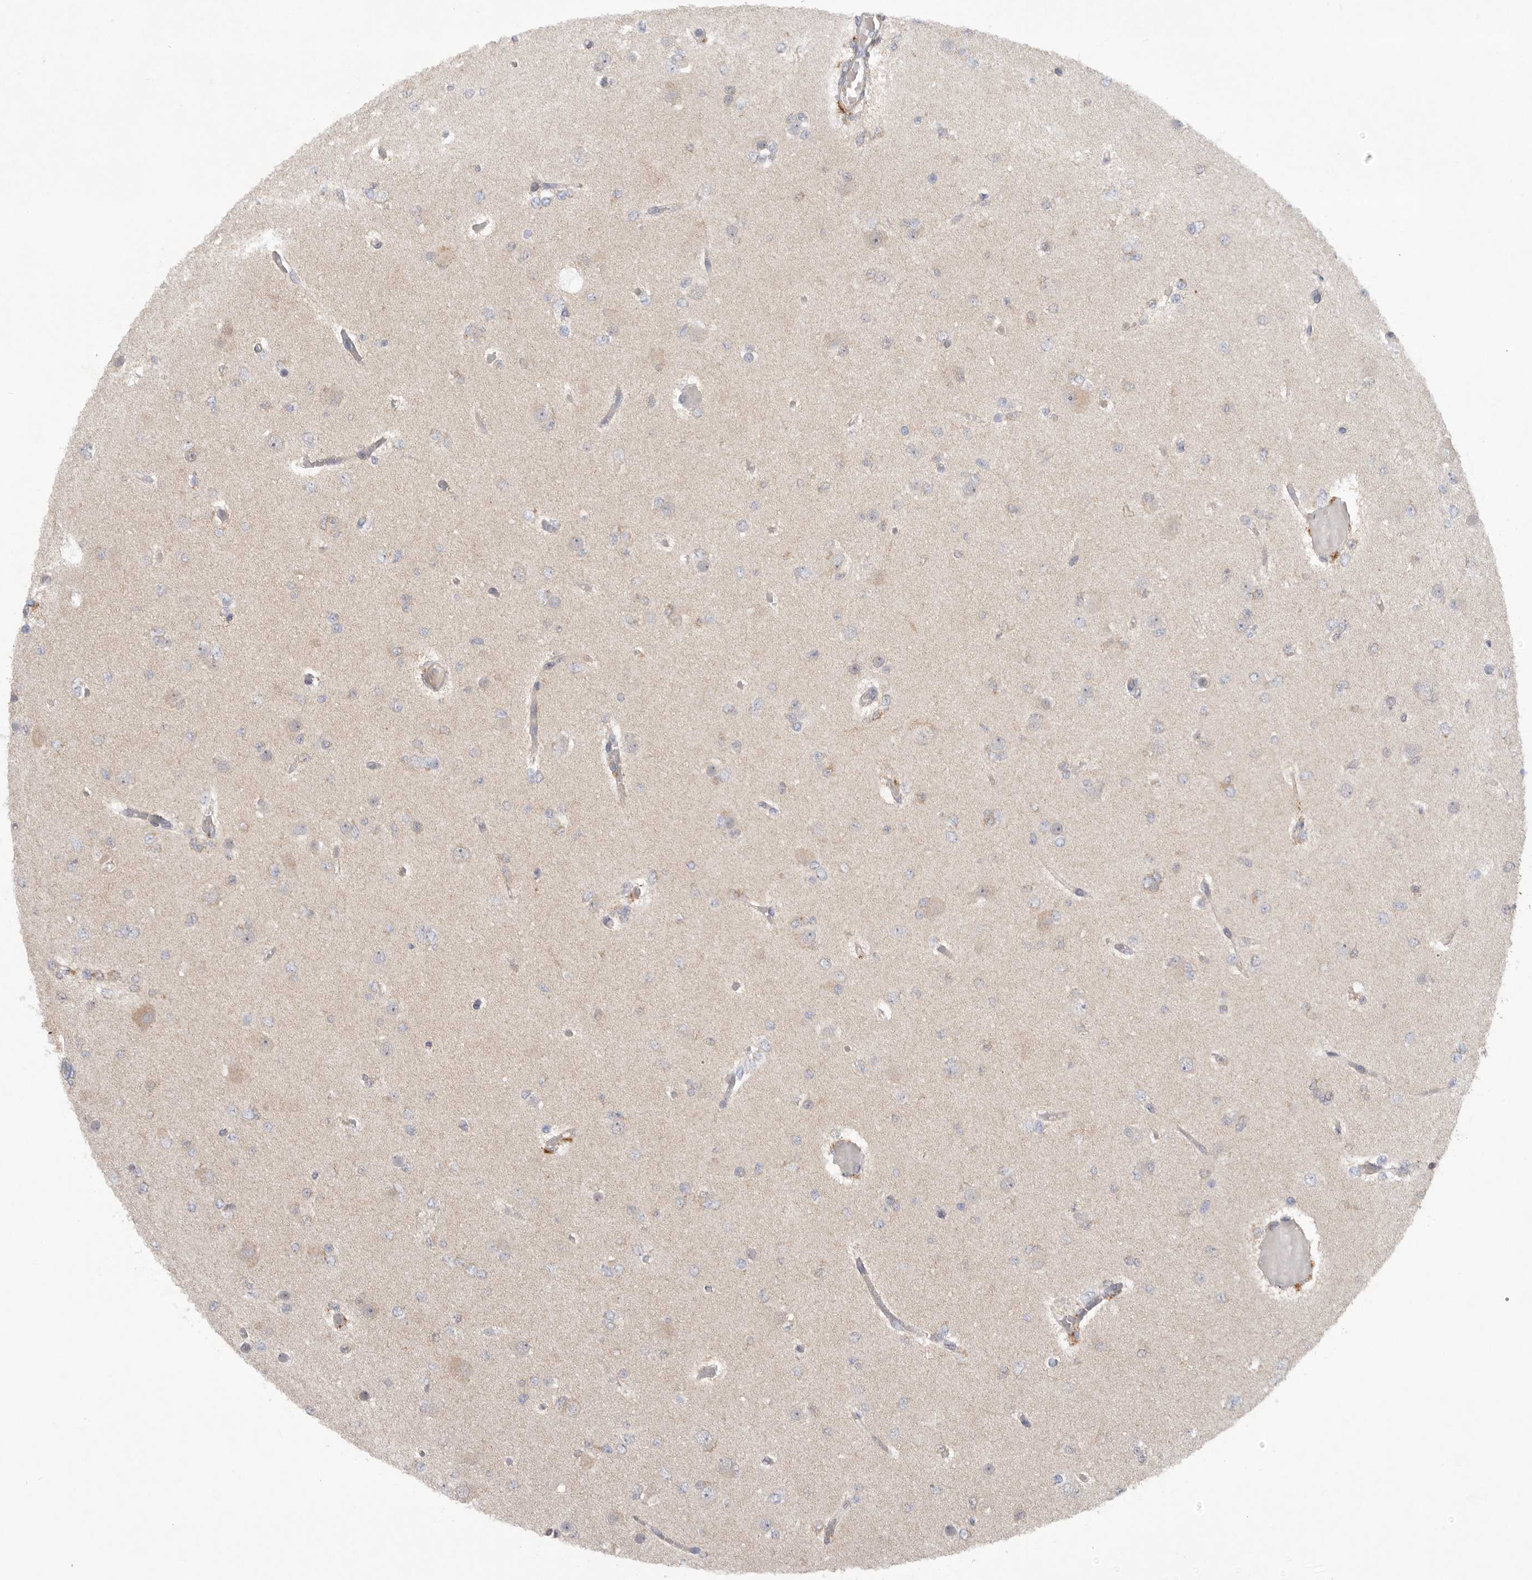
{"staining": {"intensity": "negative", "quantity": "none", "location": "none"}, "tissue": "glioma", "cell_type": "Tumor cells", "image_type": "cancer", "snomed": [{"axis": "morphology", "description": "Glioma, malignant, Low grade"}, {"axis": "topography", "description": "Brain"}], "caption": "Tumor cells show no significant protein staining in glioma.", "gene": "MTFR1L", "patient": {"sex": "female", "age": 22}}